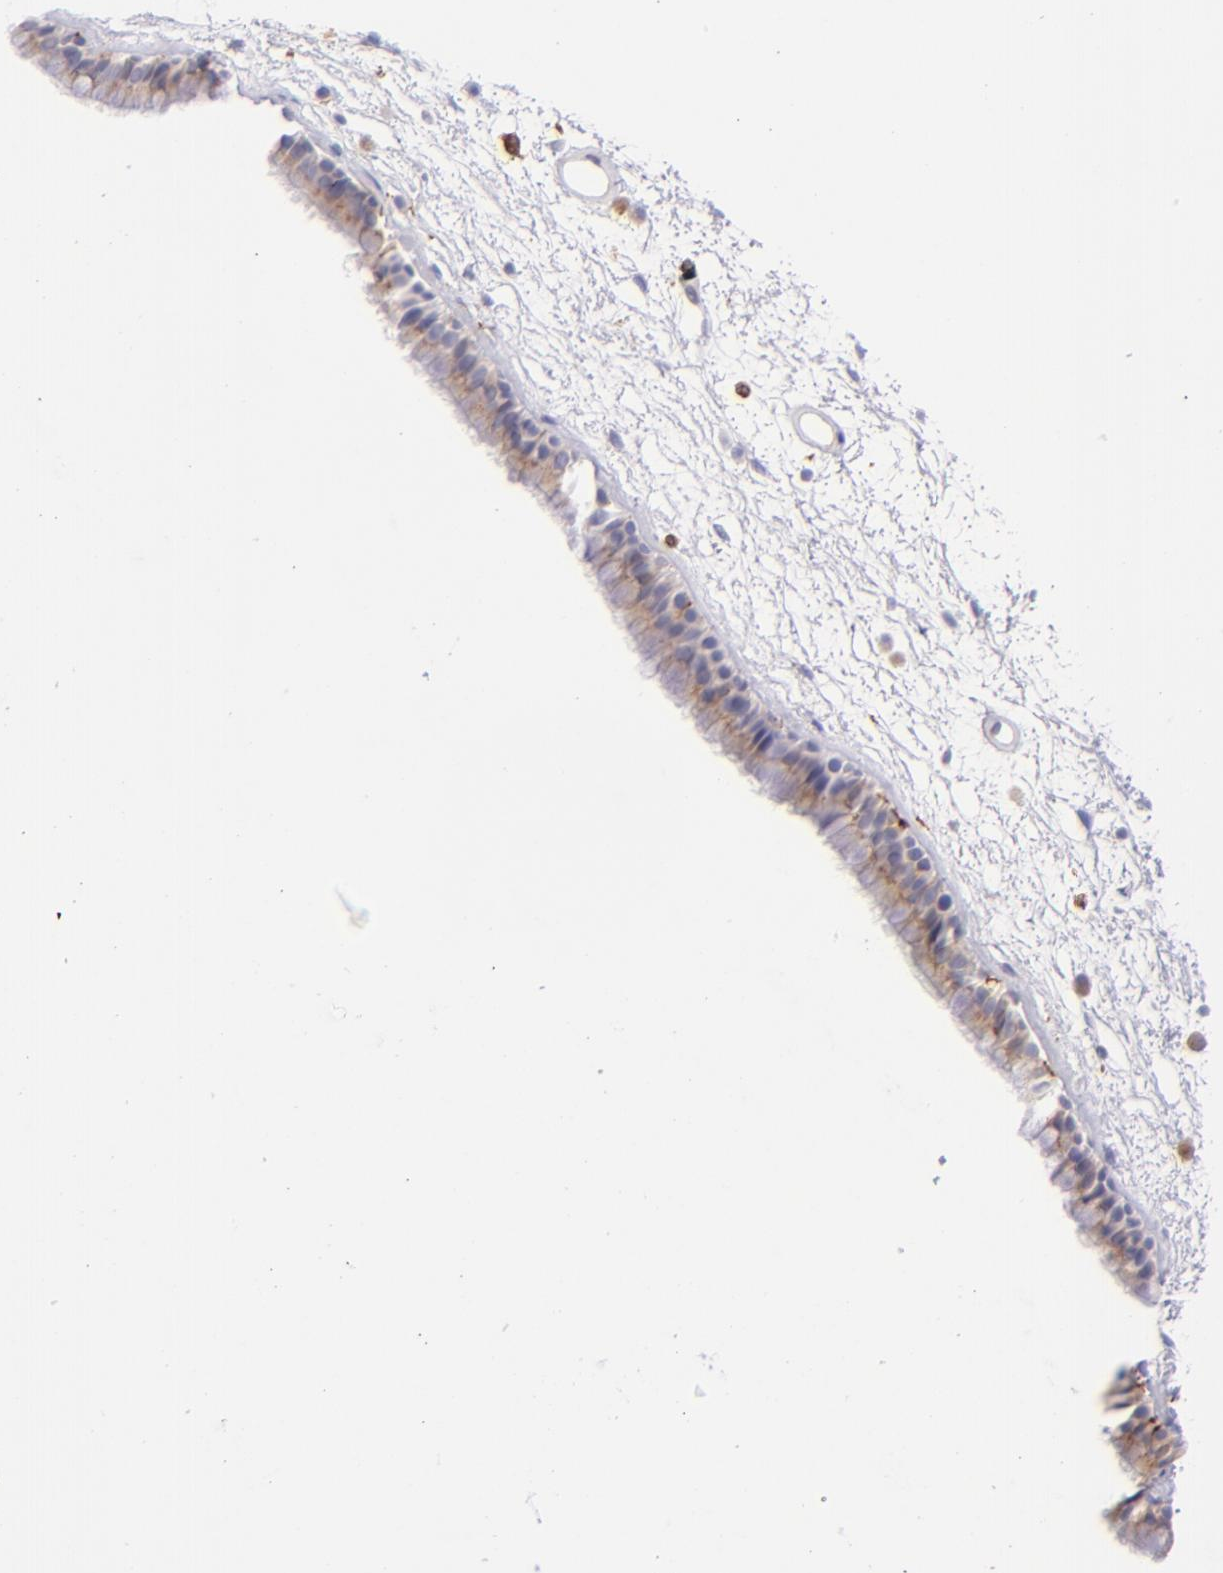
{"staining": {"intensity": "weak", "quantity": "25%-75%", "location": "cytoplasmic/membranous"}, "tissue": "nasopharynx", "cell_type": "Respiratory epithelial cells", "image_type": "normal", "snomed": [{"axis": "morphology", "description": "Normal tissue, NOS"}, {"axis": "morphology", "description": "Inflammation, NOS"}, {"axis": "topography", "description": "Nasopharynx"}], "caption": "Weak cytoplasmic/membranous staining is seen in approximately 25%-75% of respiratory epithelial cells in unremarkable nasopharynx.", "gene": "CD74", "patient": {"sex": "male", "age": 48}}